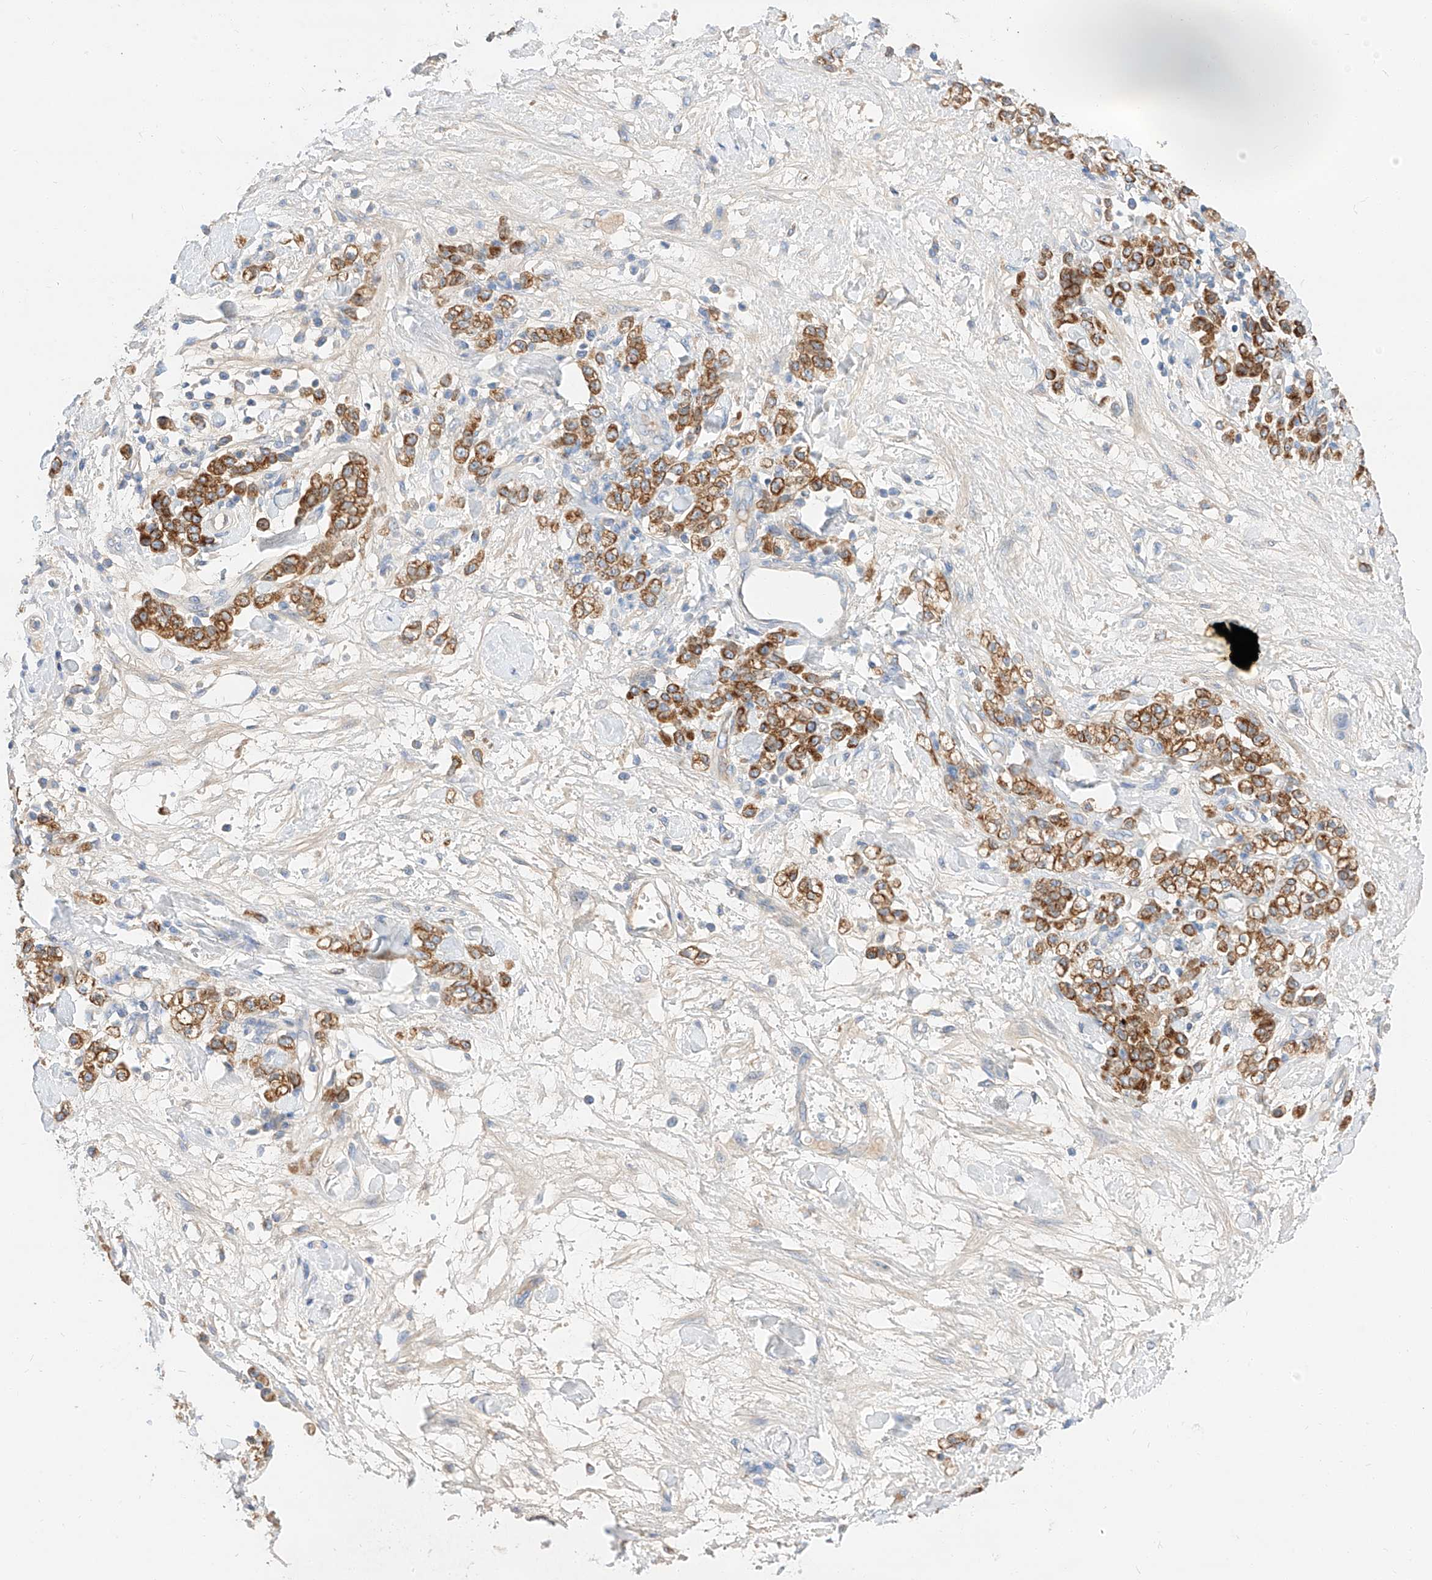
{"staining": {"intensity": "moderate", "quantity": ">75%", "location": "cytoplasmic/membranous"}, "tissue": "stomach cancer", "cell_type": "Tumor cells", "image_type": "cancer", "snomed": [{"axis": "morphology", "description": "Normal tissue, NOS"}, {"axis": "morphology", "description": "Adenocarcinoma, NOS"}, {"axis": "topography", "description": "Stomach"}], "caption": "A micrograph of human stomach cancer (adenocarcinoma) stained for a protein displays moderate cytoplasmic/membranous brown staining in tumor cells.", "gene": "MAP7", "patient": {"sex": "male", "age": 82}}